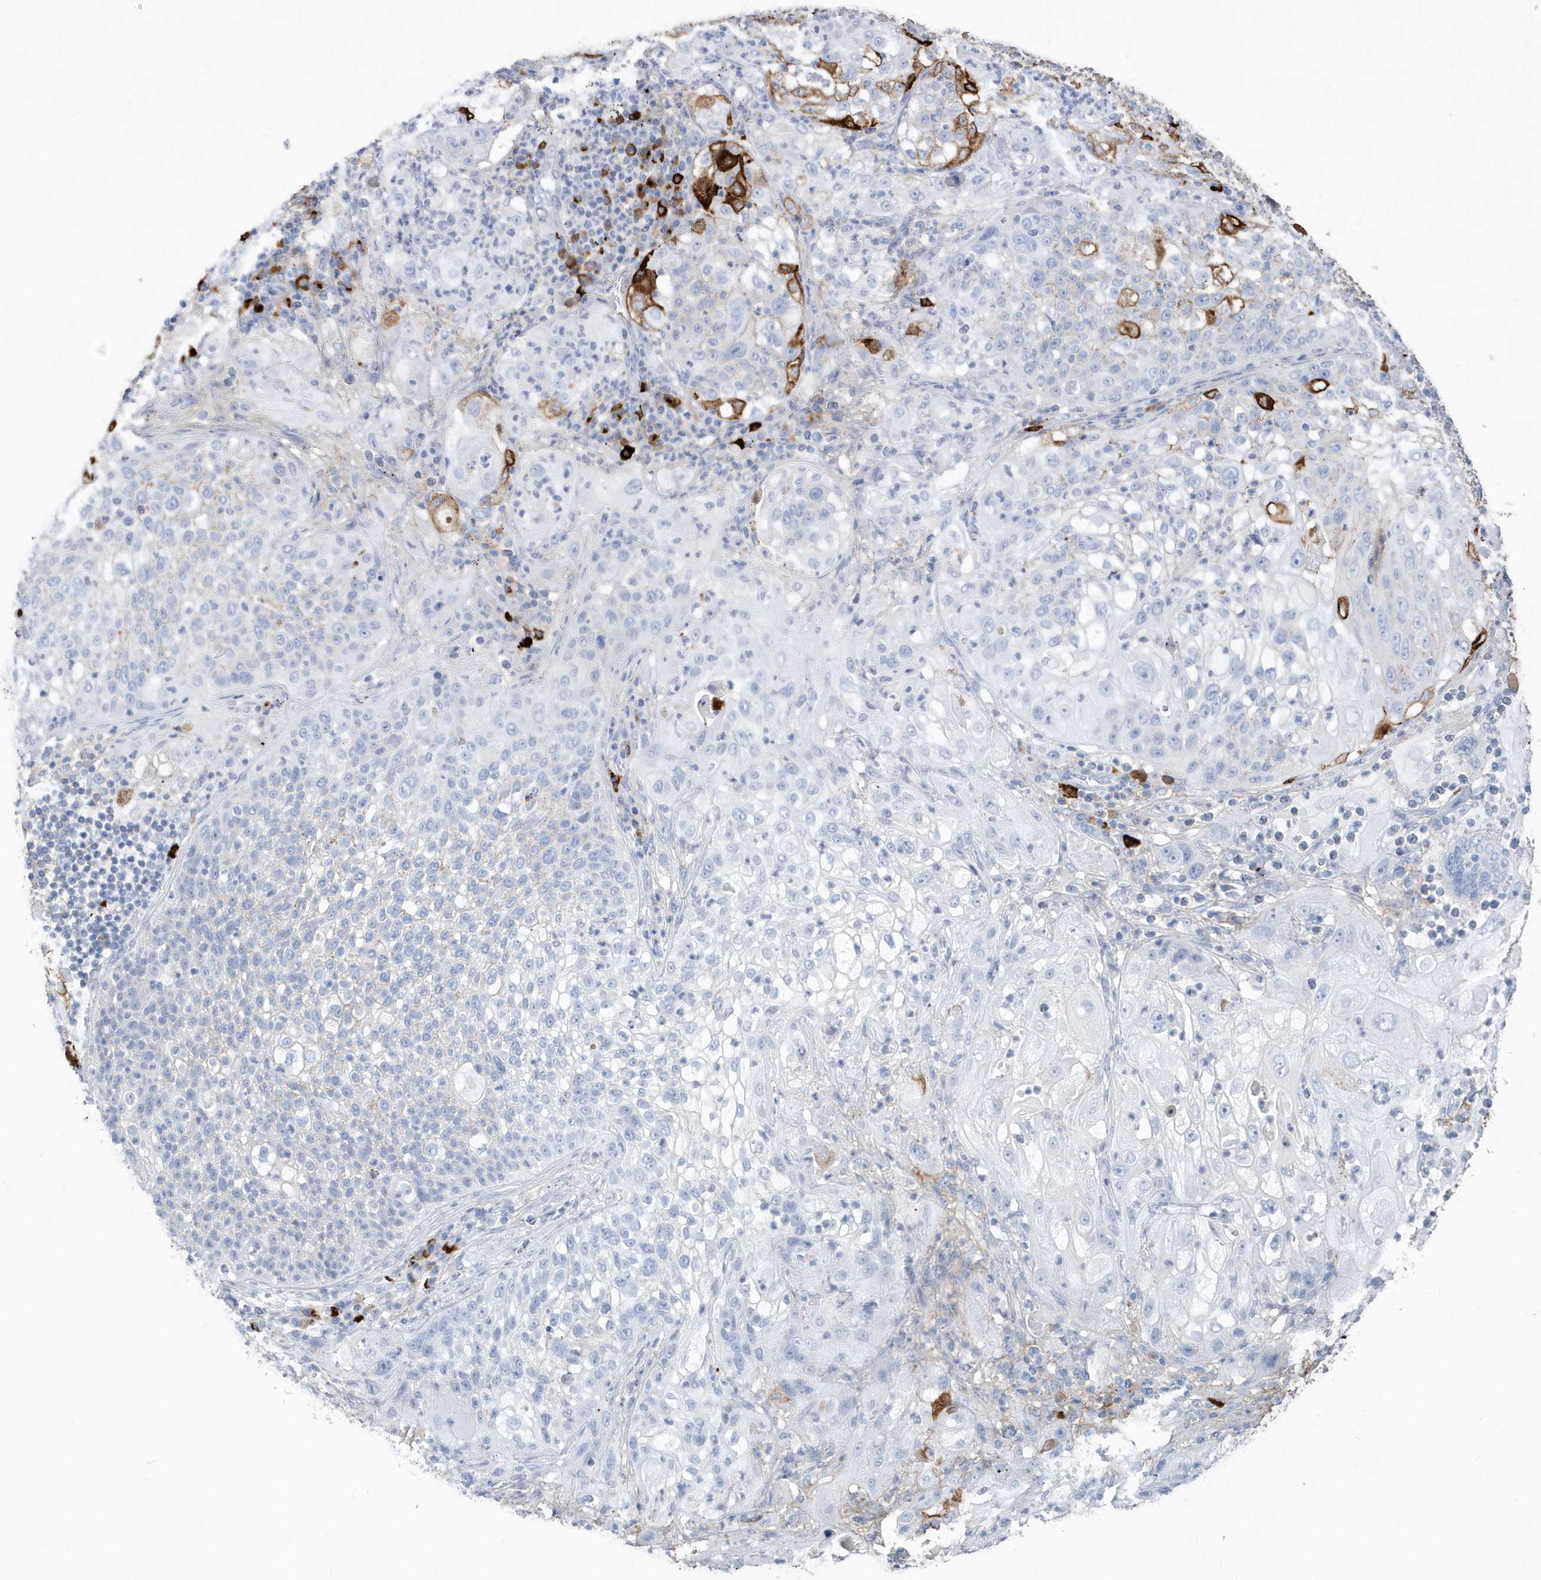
{"staining": {"intensity": "strong", "quantity": "<25%", "location": "cytoplasmic/membranous"}, "tissue": "lung cancer", "cell_type": "Tumor cells", "image_type": "cancer", "snomed": [{"axis": "morphology", "description": "Inflammation, NOS"}, {"axis": "morphology", "description": "Squamous cell carcinoma, NOS"}, {"axis": "topography", "description": "Lymph node"}, {"axis": "topography", "description": "Soft tissue"}, {"axis": "topography", "description": "Lung"}], "caption": "Immunohistochemical staining of squamous cell carcinoma (lung) displays medium levels of strong cytoplasmic/membranous protein expression in approximately <25% of tumor cells. Nuclei are stained in blue.", "gene": "JCHAIN", "patient": {"sex": "male", "age": 66}}